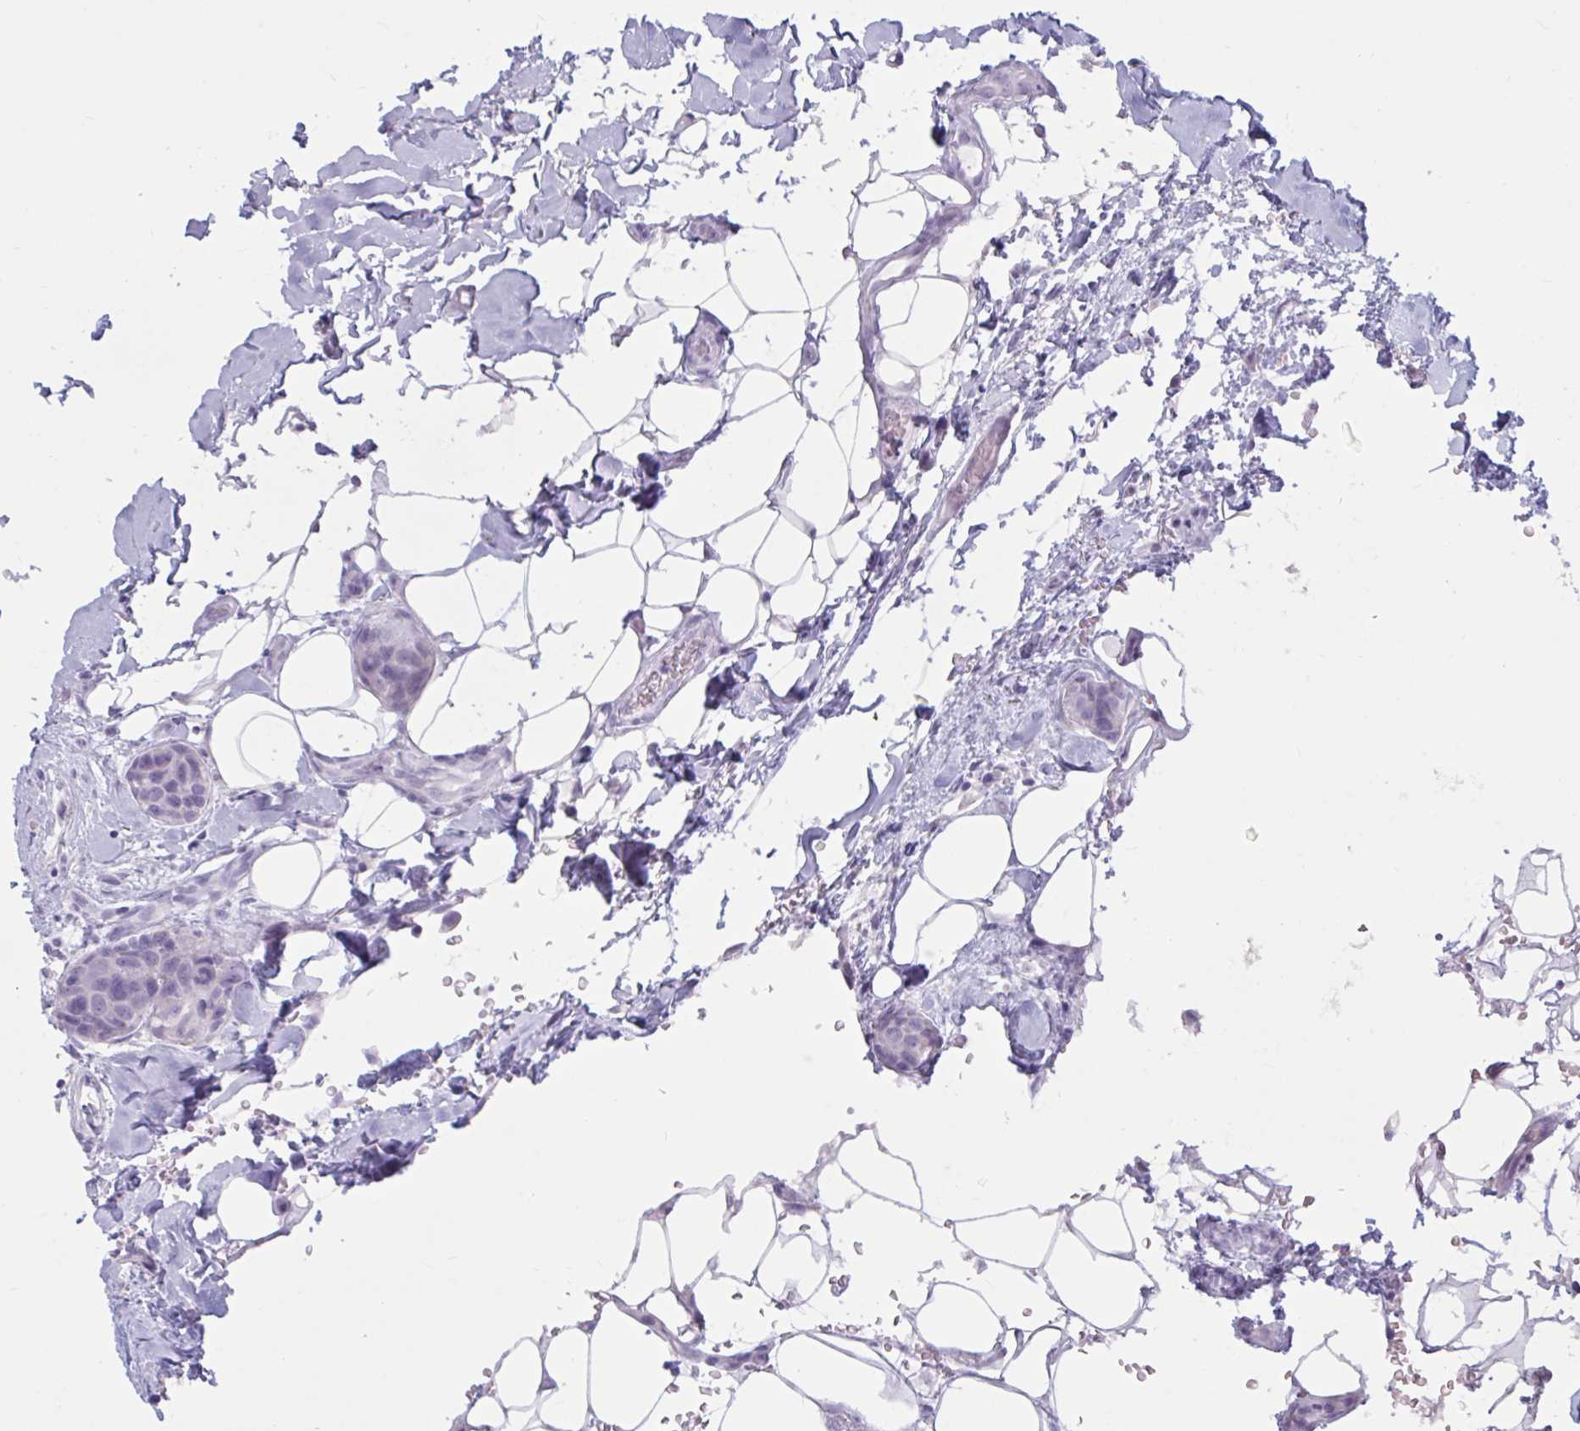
{"staining": {"intensity": "negative", "quantity": "none", "location": "none"}, "tissue": "breast cancer", "cell_type": "Tumor cells", "image_type": "cancer", "snomed": [{"axis": "morphology", "description": "Duct carcinoma"}, {"axis": "topography", "description": "Breast"}, {"axis": "topography", "description": "Lymph node"}], "caption": "This is an immunohistochemistry (IHC) photomicrograph of breast invasive ductal carcinoma. There is no staining in tumor cells.", "gene": "BBS10", "patient": {"sex": "female", "age": 80}}